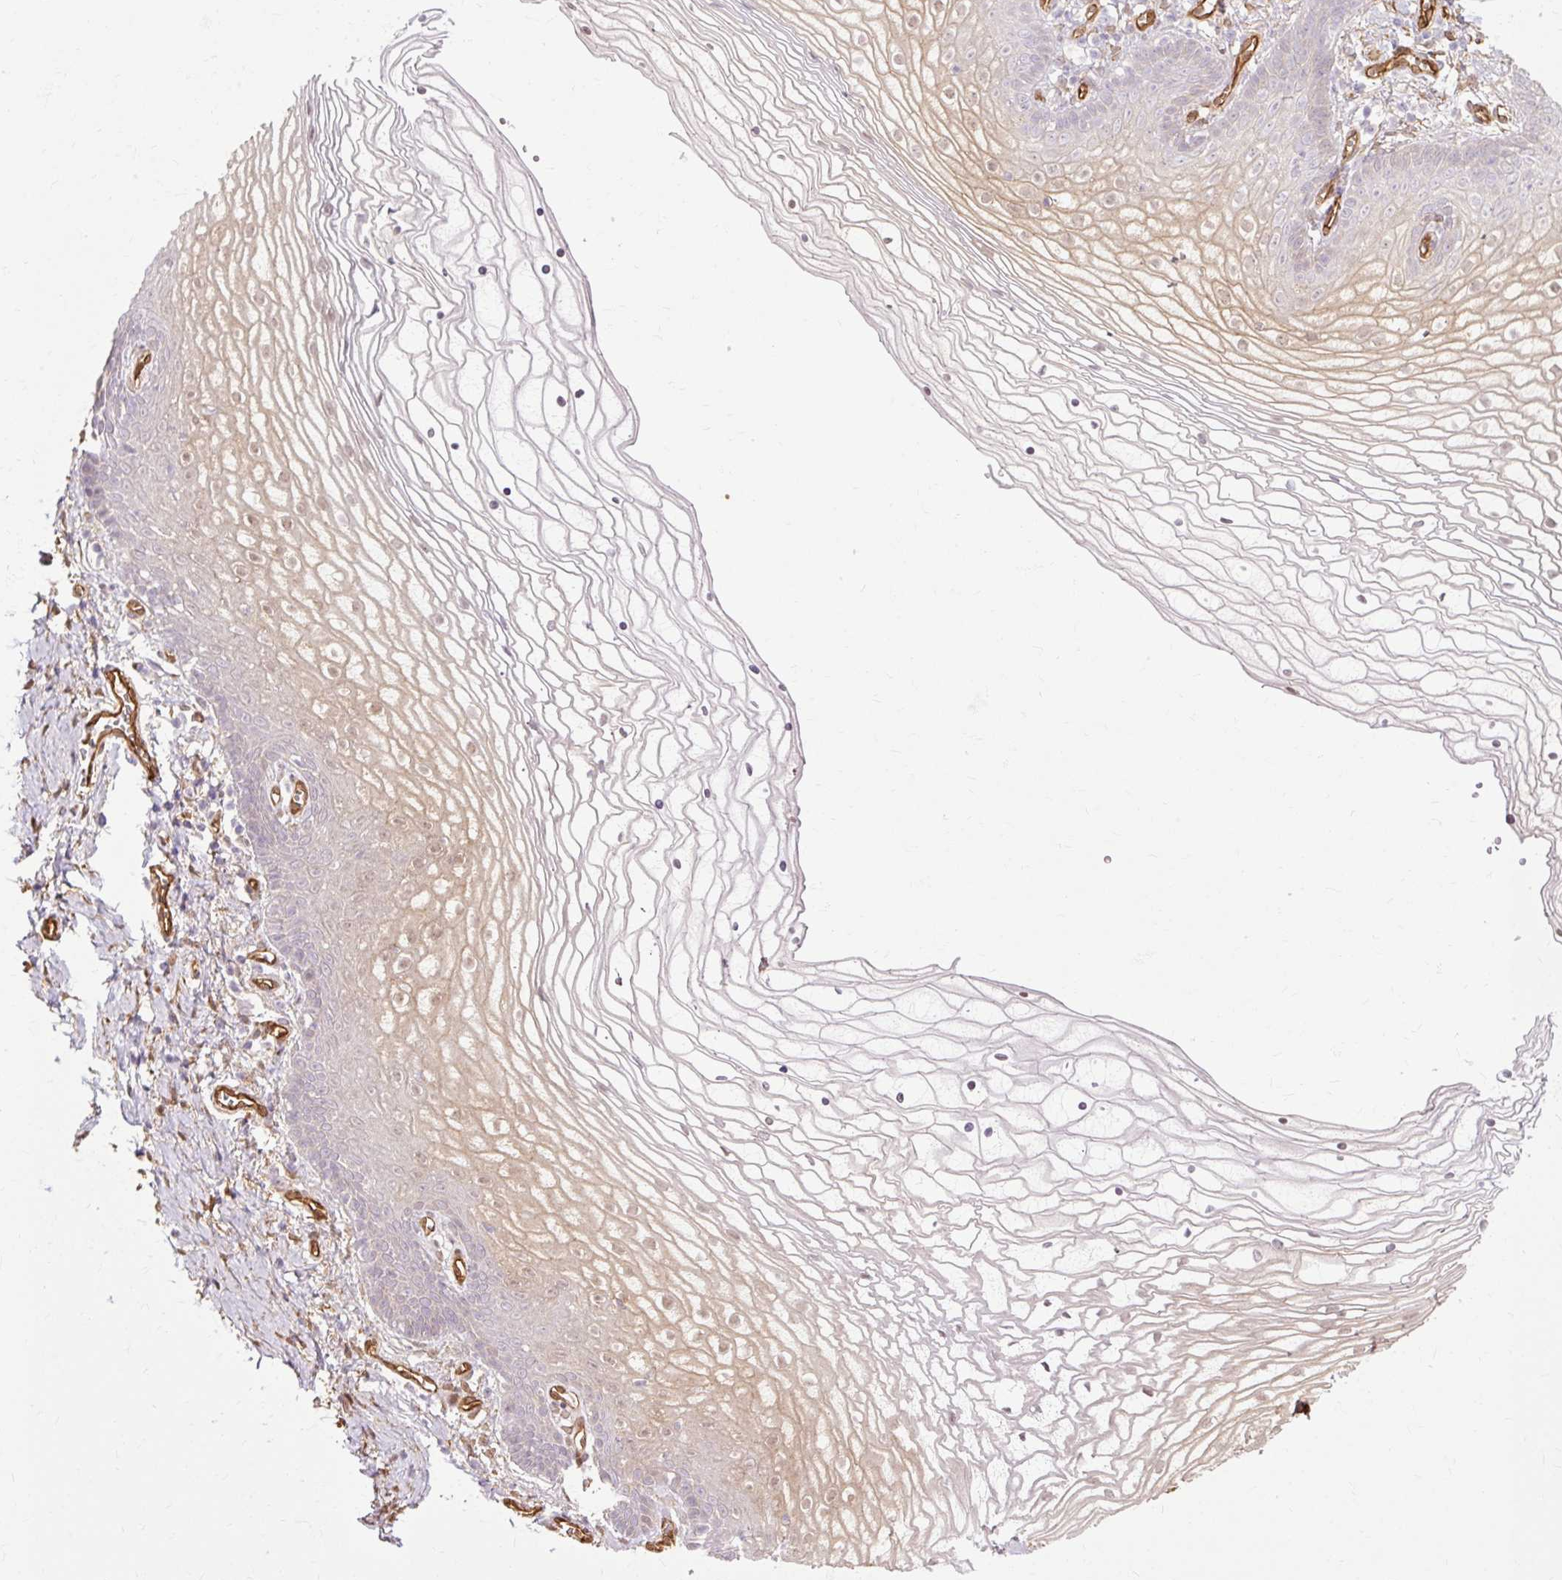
{"staining": {"intensity": "moderate", "quantity": "<25%", "location": "cytoplasmic/membranous"}, "tissue": "vagina", "cell_type": "Squamous epithelial cells", "image_type": "normal", "snomed": [{"axis": "morphology", "description": "Normal tissue, NOS"}, {"axis": "topography", "description": "Vagina"}], "caption": "Human vagina stained for a protein (brown) displays moderate cytoplasmic/membranous positive staining in about <25% of squamous epithelial cells.", "gene": "CNN3", "patient": {"sex": "female", "age": 56}}